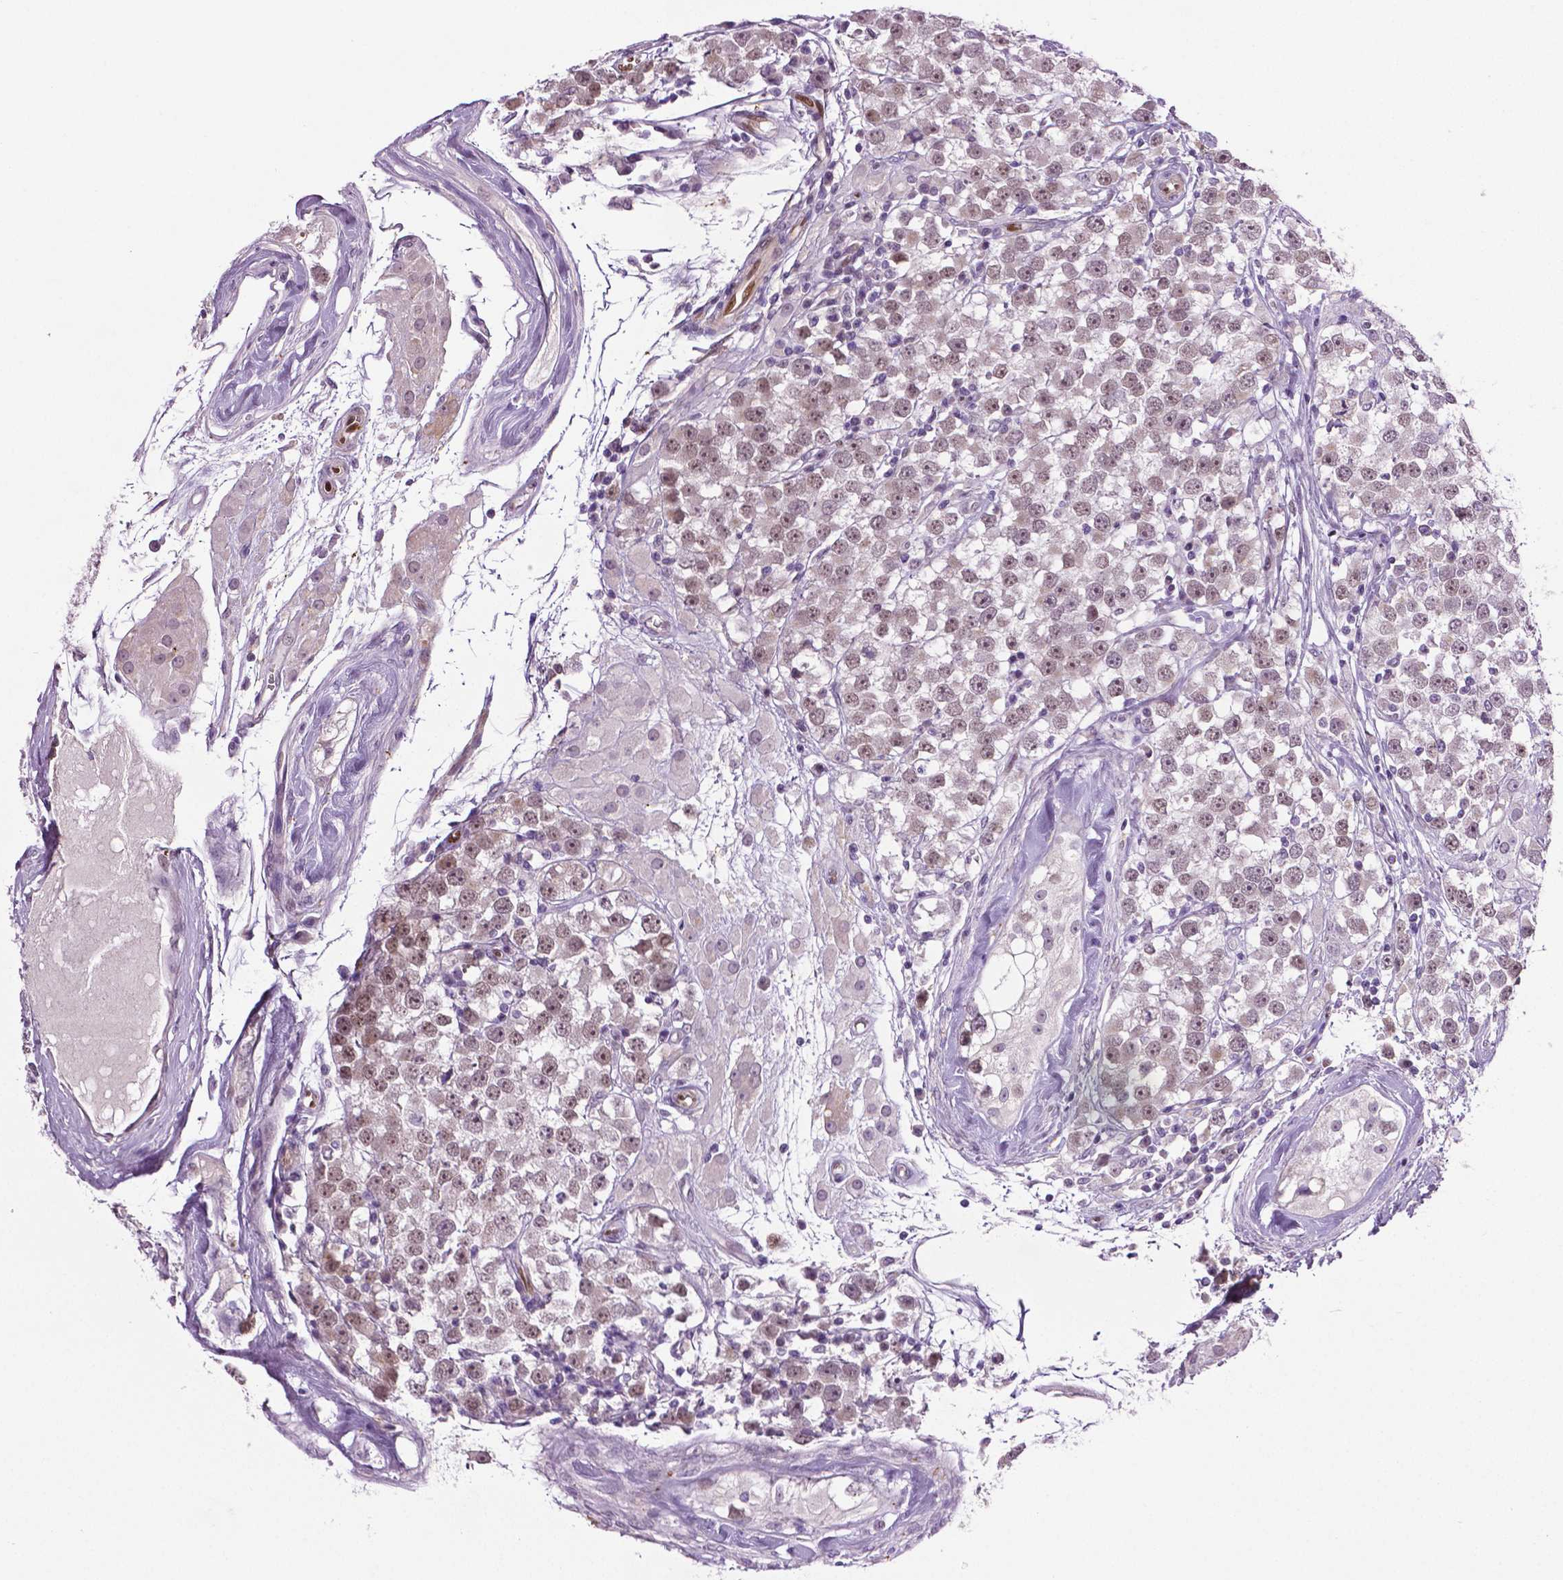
{"staining": {"intensity": "weak", "quantity": ">75%", "location": "nuclear"}, "tissue": "testis cancer", "cell_type": "Tumor cells", "image_type": "cancer", "snomed": [{"axis": "morphology", "description": "Seminoma, NOS"}, {"axis": "topography", "description": "Testis"}], "caption": "Immunohistochemical staining of testis cancer (seminoma) reveals weak nuclear protein expression in approximately >75% of tumor cells.", "gene": "PTGER3", "patient": {"sex": "male", "age": 34}}